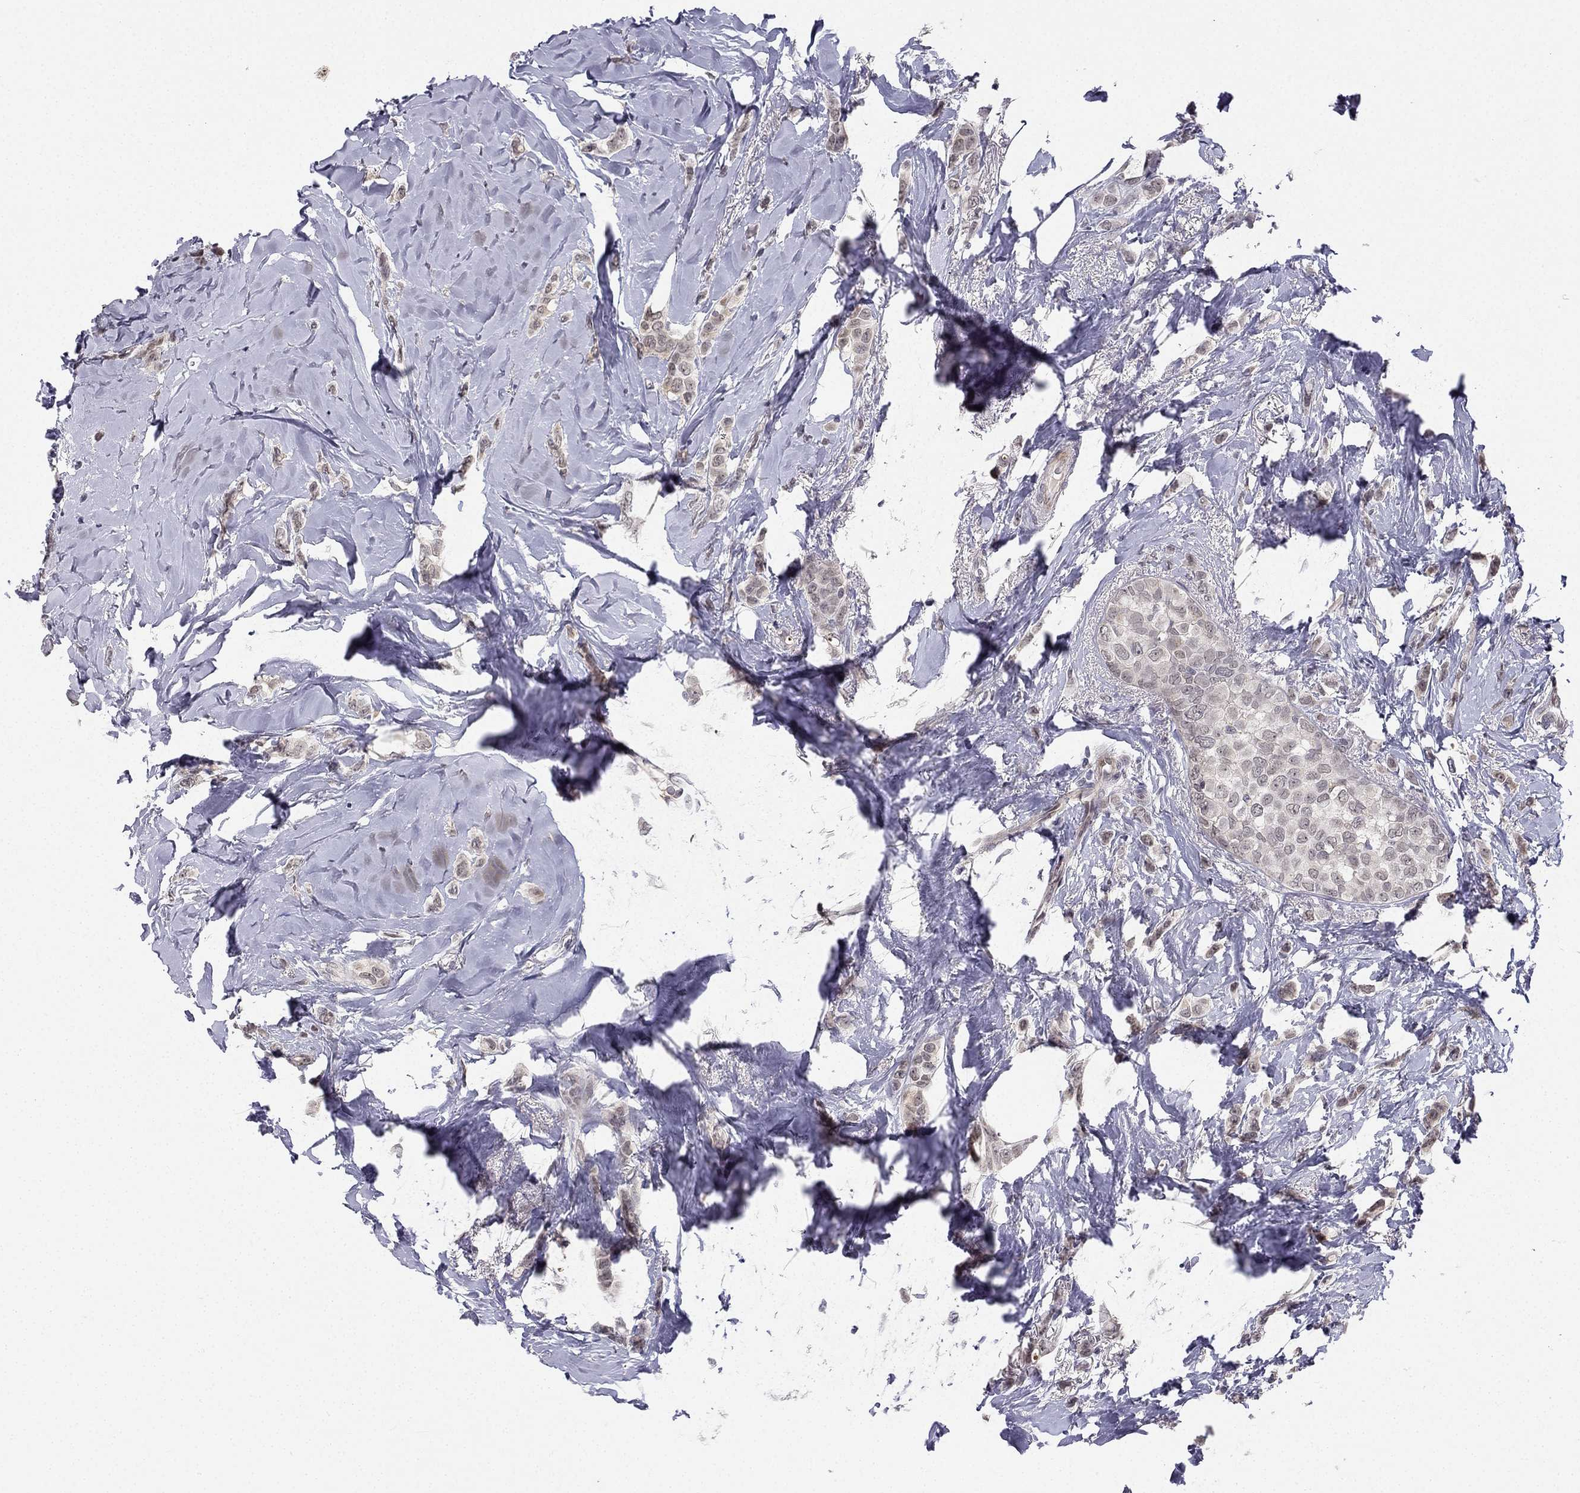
{"staining": {"intensity": "negative", "quantity": "none", "location": "none"}, "tissue": "breast cancer", "cell_type": "Tumor cells", "image_type": "cancer", "snomed": [{"axis": "morphology", "description": "Lobular carcinoma"}, {"axis": "topography", "description": "Breast"}], "caption": "An IHC image of breast cancer is shown. There is no staining in tumor cells of breast cancer.", "gene": "CHST8", "patient": {"sex": "female", "age": 66}}